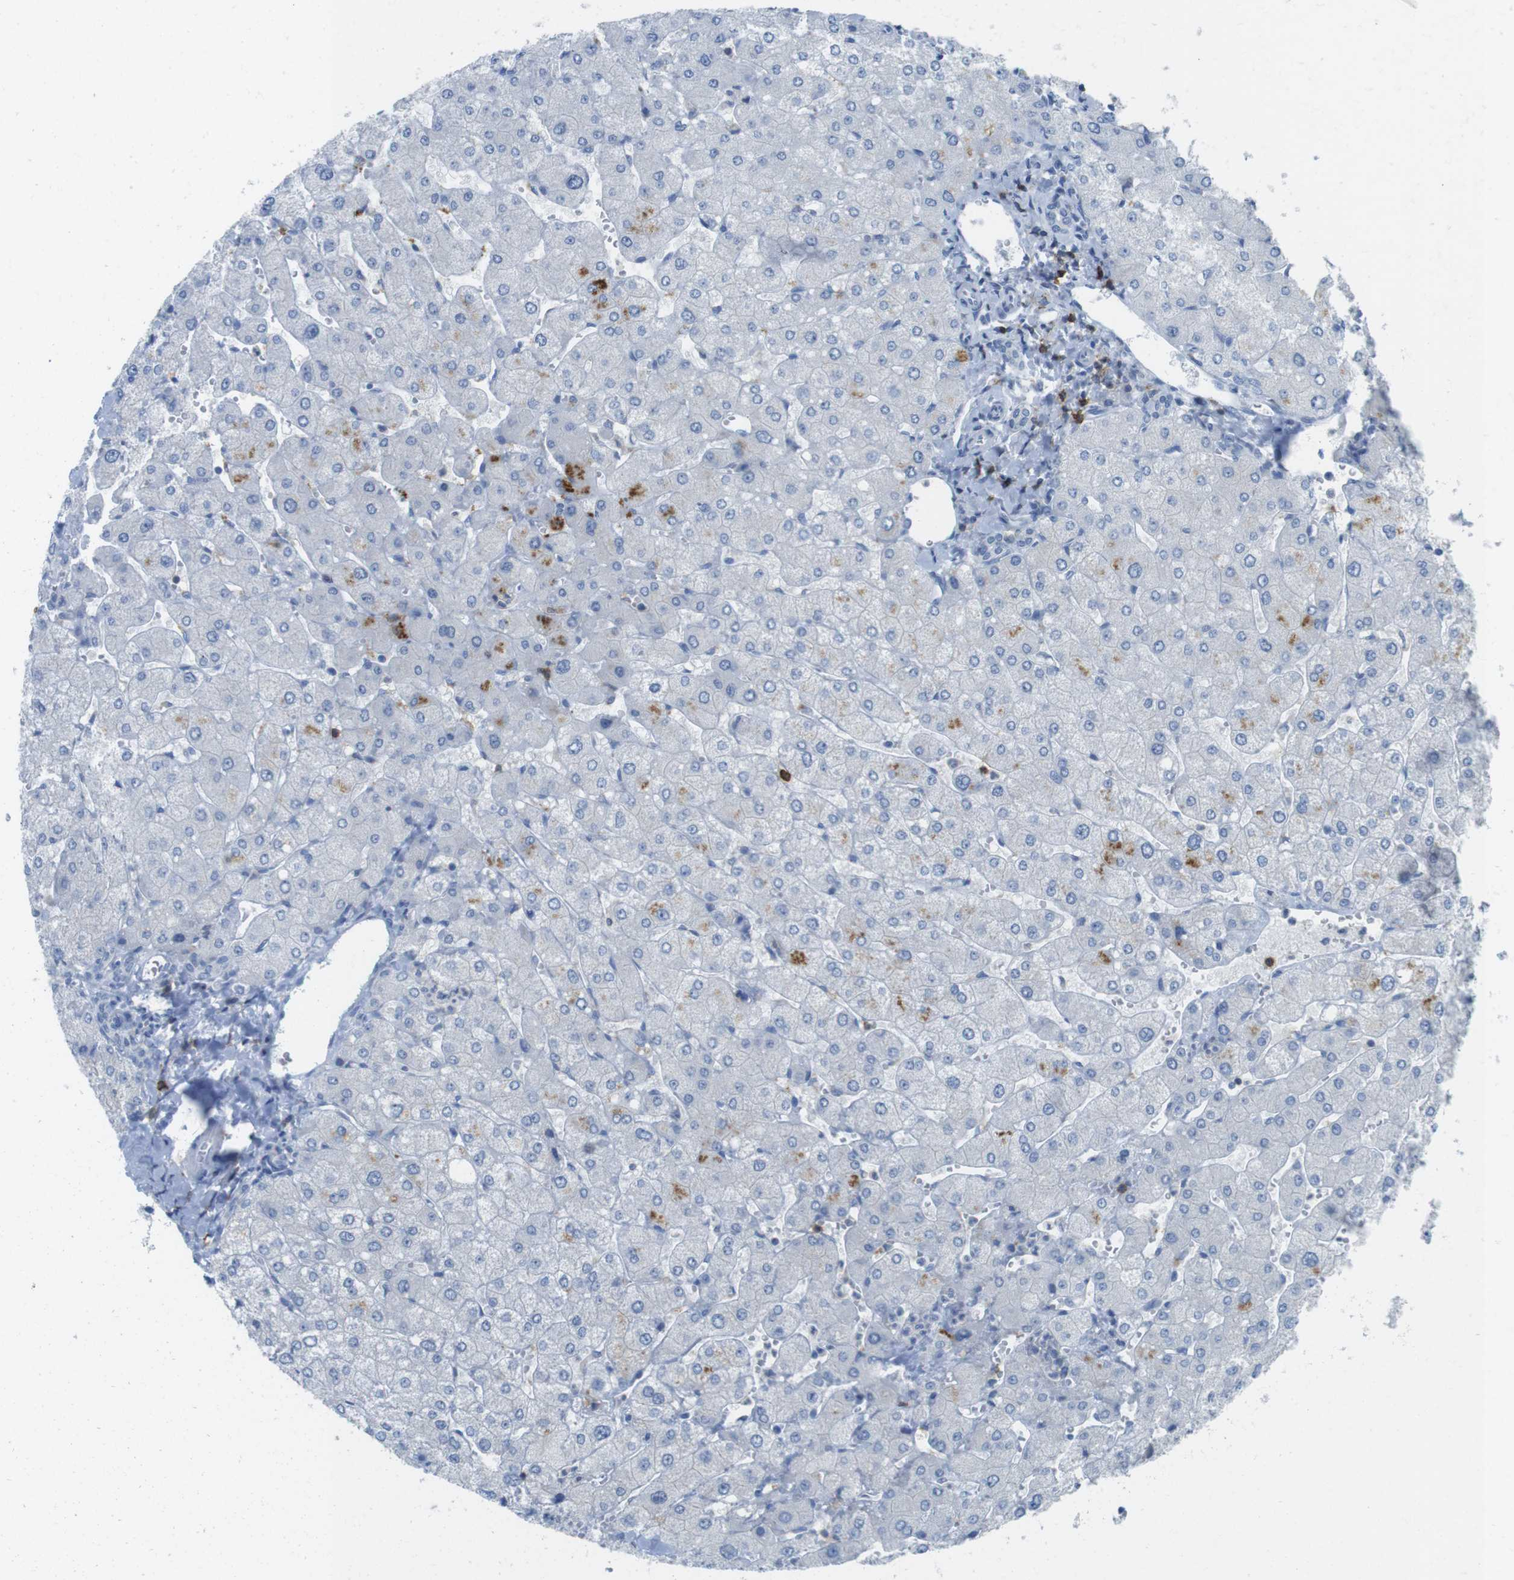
{"staining": {"intensity": "negative", "quantity": "none", "location": "none"}, "tissue": "liver", "cell_type": "Cholangiocytes", "image_type": "normal", "snomed": [{"axis": "morphology", "description": "Normal tissue, NOS"}, {"axis": "topography", "description": "Liver"}], "caption": "Human liver stained for a protein using immunohistochemistry demonstrates no expression in cholangiocytes.", "gene": "CD5", "patient": {"sex": "male", "age": 55}}